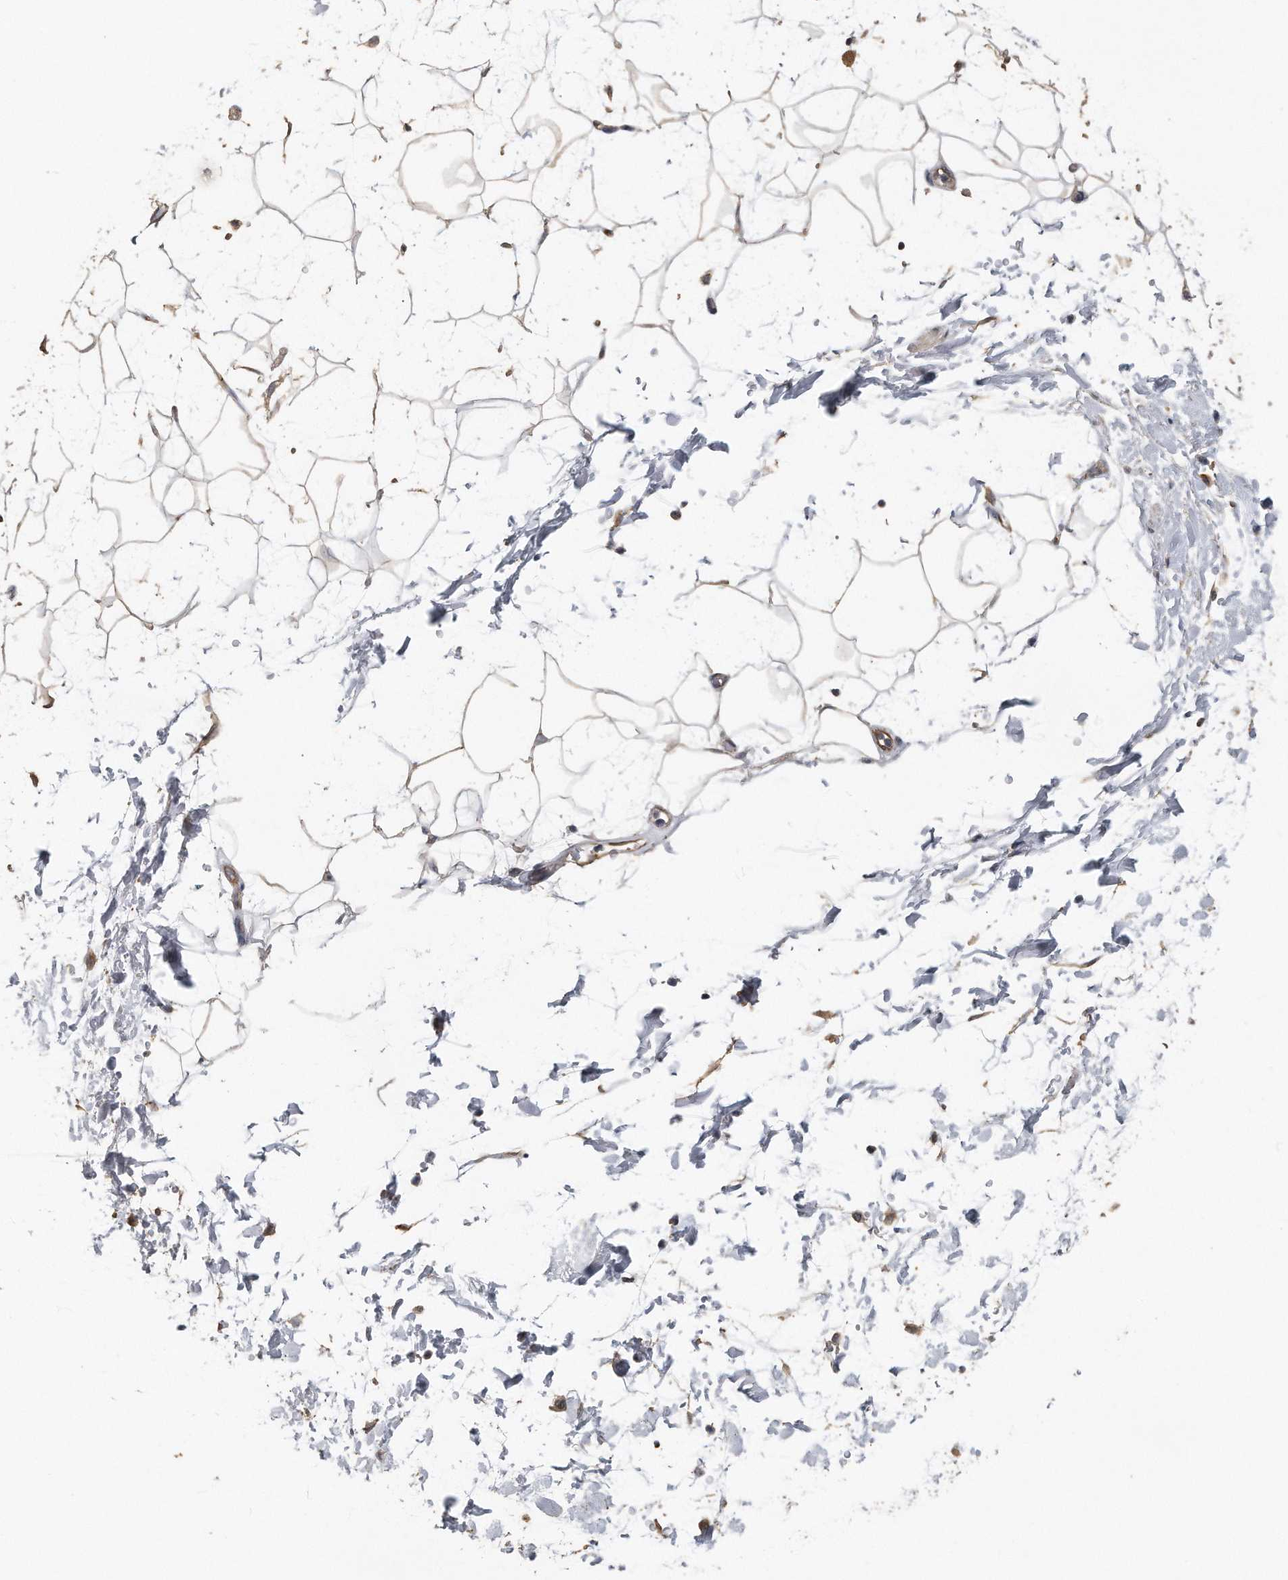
{"staining": {"intensity": "weak", "quantity": ">75%", "location": "cytoplasmic/membranous"}, "tissue": "adipose tissue", "cell_type": "Adipocytes", "image_type": "normal", "snomed": [{"axis": "morphology", "description": "Normal tissue, NOS"}, {"axis": "topography", "description": "Soft tissue"}], "caption": "This photomicrograph reveals benign adipose tissue stained with immunohistochemistry (IHC) to label a protein in brown. The cytoplasmic/membranous of adipocytes show weak positivity for the protein. Nuclei are counter-stained blue.", "gene": "PCLO", "patient": {"sex": "male", "age": 72}}